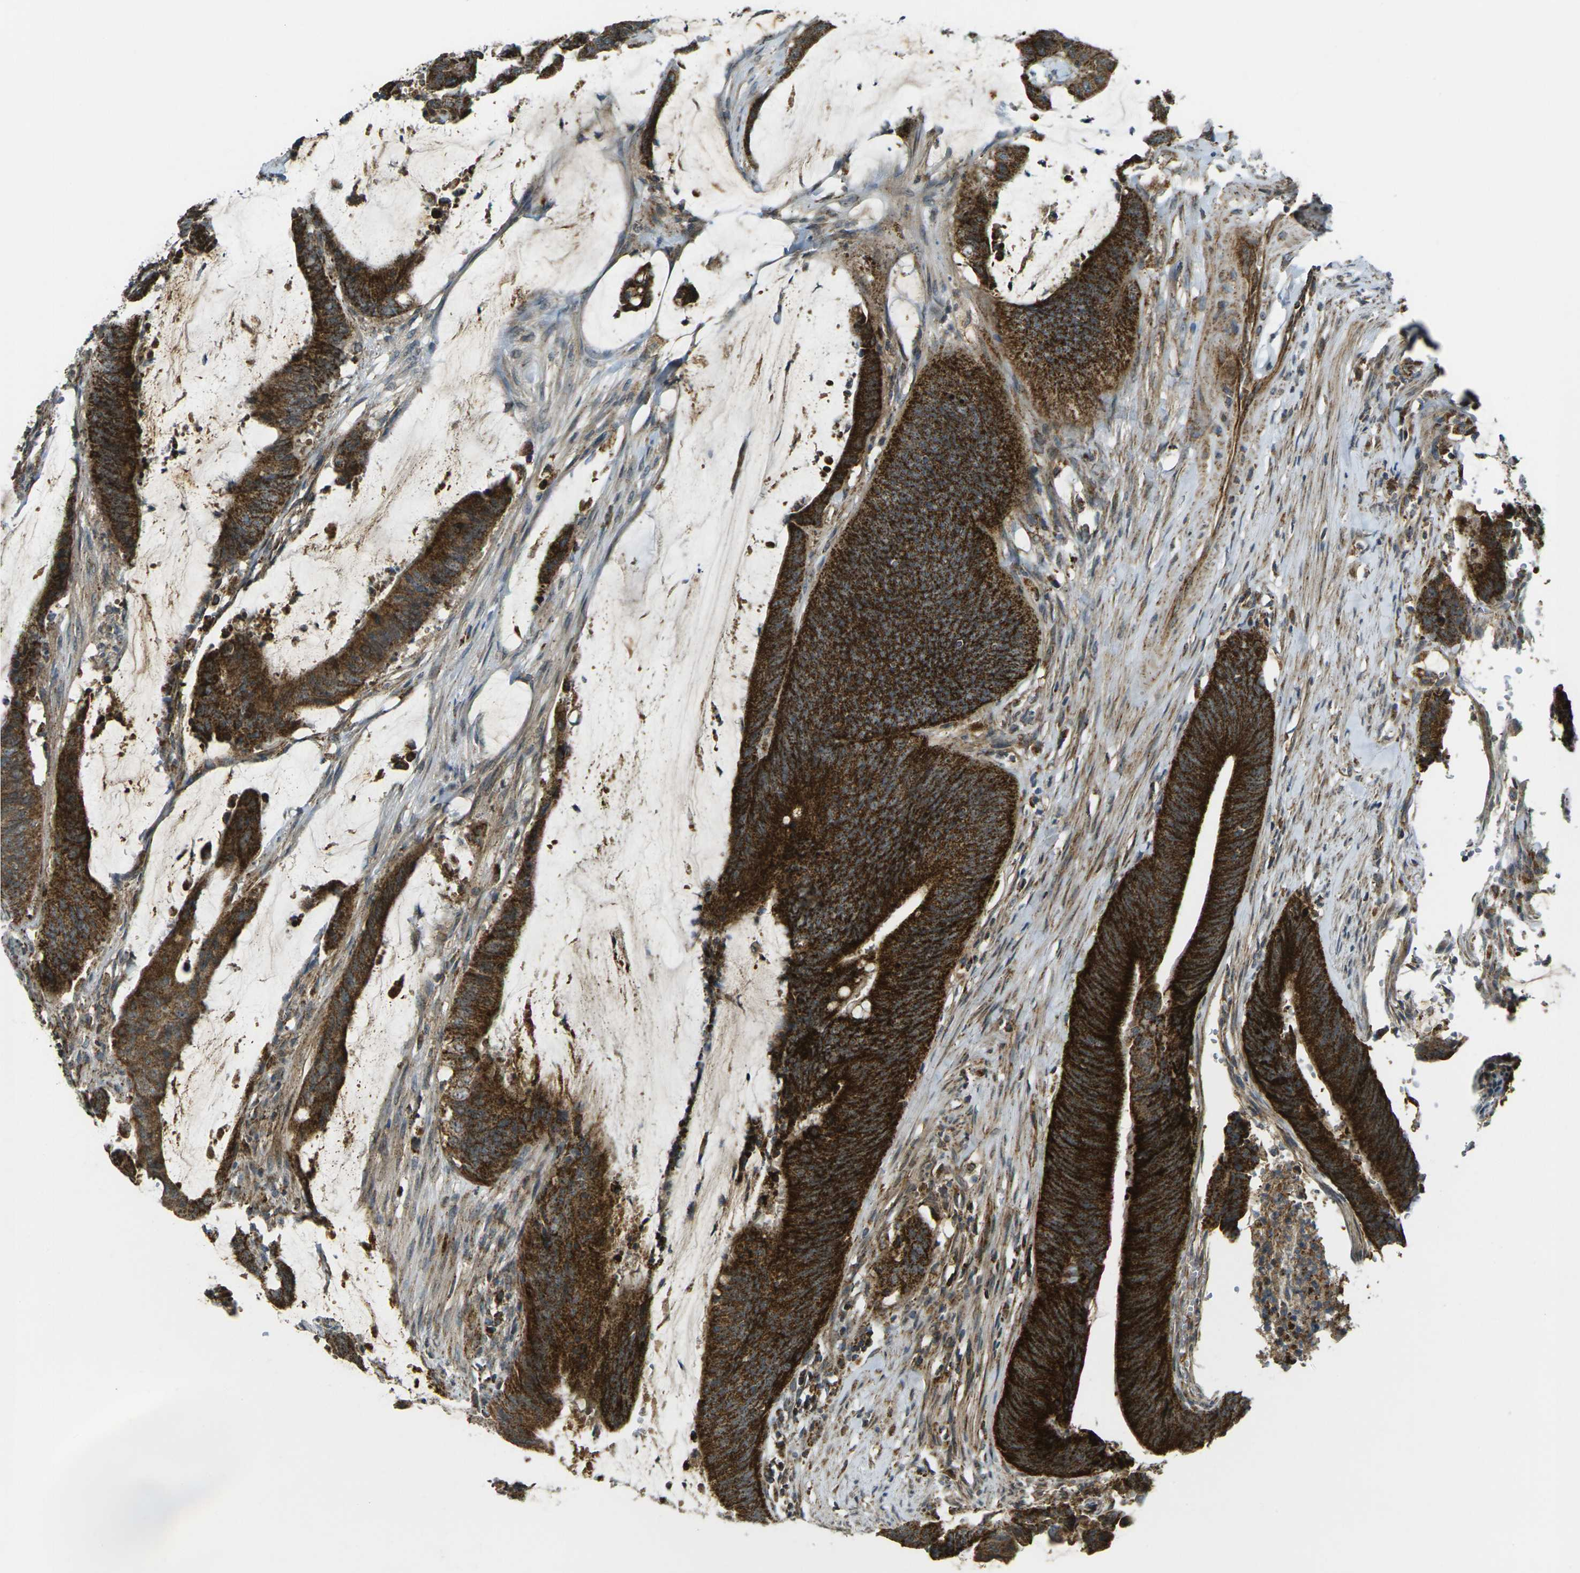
{"staining": {"intensity": "strong", "quantity": ">75%", "location": "cytoplasmic/membranous"}, "tissue": "colorectal cancer", "cell_type": "Tumor cells", "image_type": "cancer", "snomed": [{"axis": "morphology", "description": "Adenocarcinoma, NOS"}, {"axis": "topography", "description": "Rectum"}], "caption": "Strong cytoplasmic/membranous positivity for a protein is appreciated in approximately >75% of tumor cells of adenocarcinoma (colorectal) using immunohistochemistry (IHC).", "gene": "IGF1R", "patient": {"sex": "female", "age": 66}}